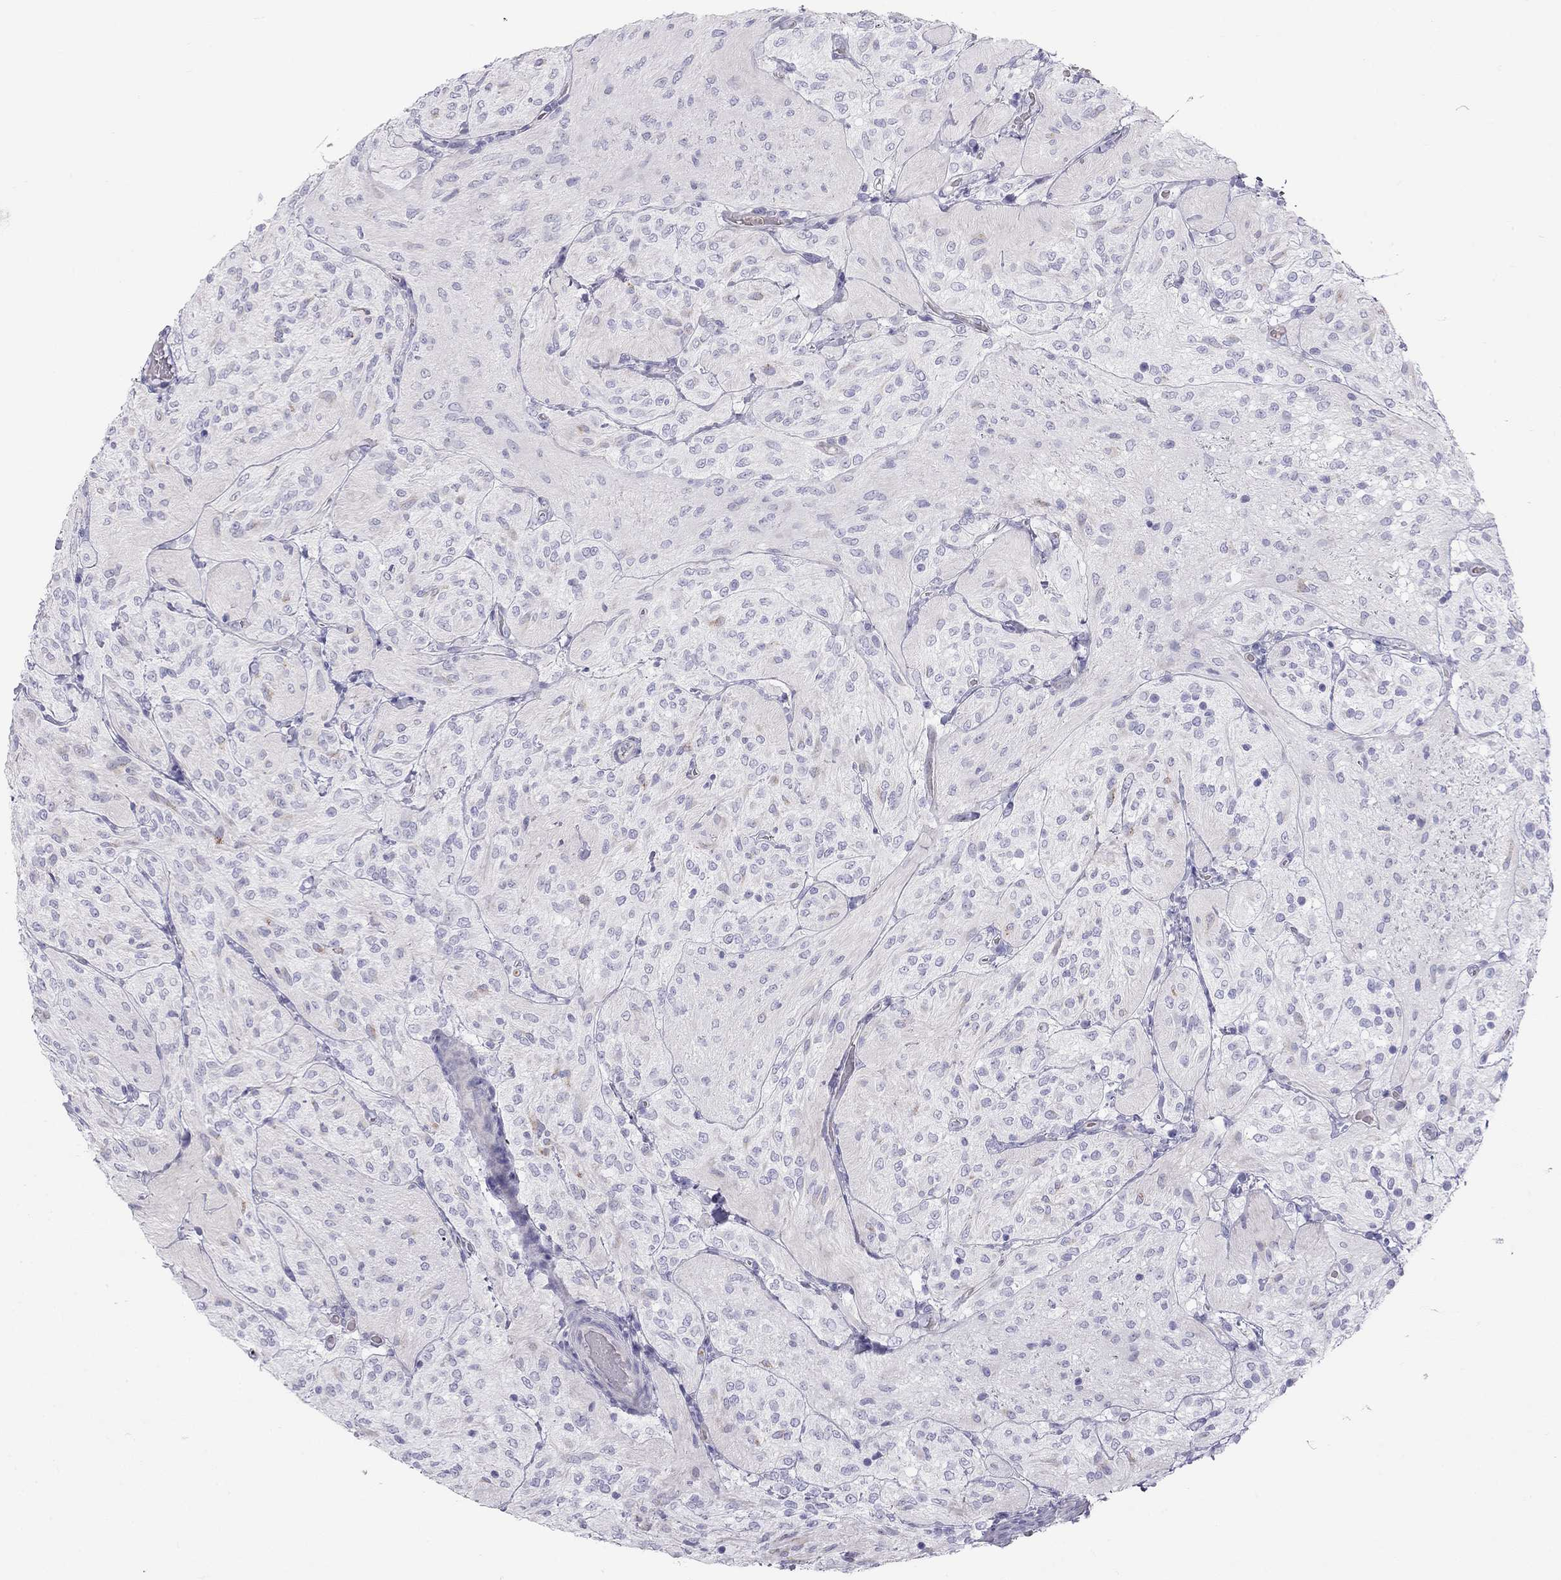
{"staining": {"intensity": "negative", "quantity": "none", "location": "none"}, "tissue": "glioma", "cell_type": "Tumor cells", "image_type": "cancer", "snomed": [{"axis": "morphology", "description": "Glioma, malignant, Low grade"}, {"axis": "topography", "description": "Brain"}], "caption": "Tumor cells show no significant staining in malignant low-grade glioma.", "gene": "TDRD6", "patient": {"sex": "male", "age": 3}}